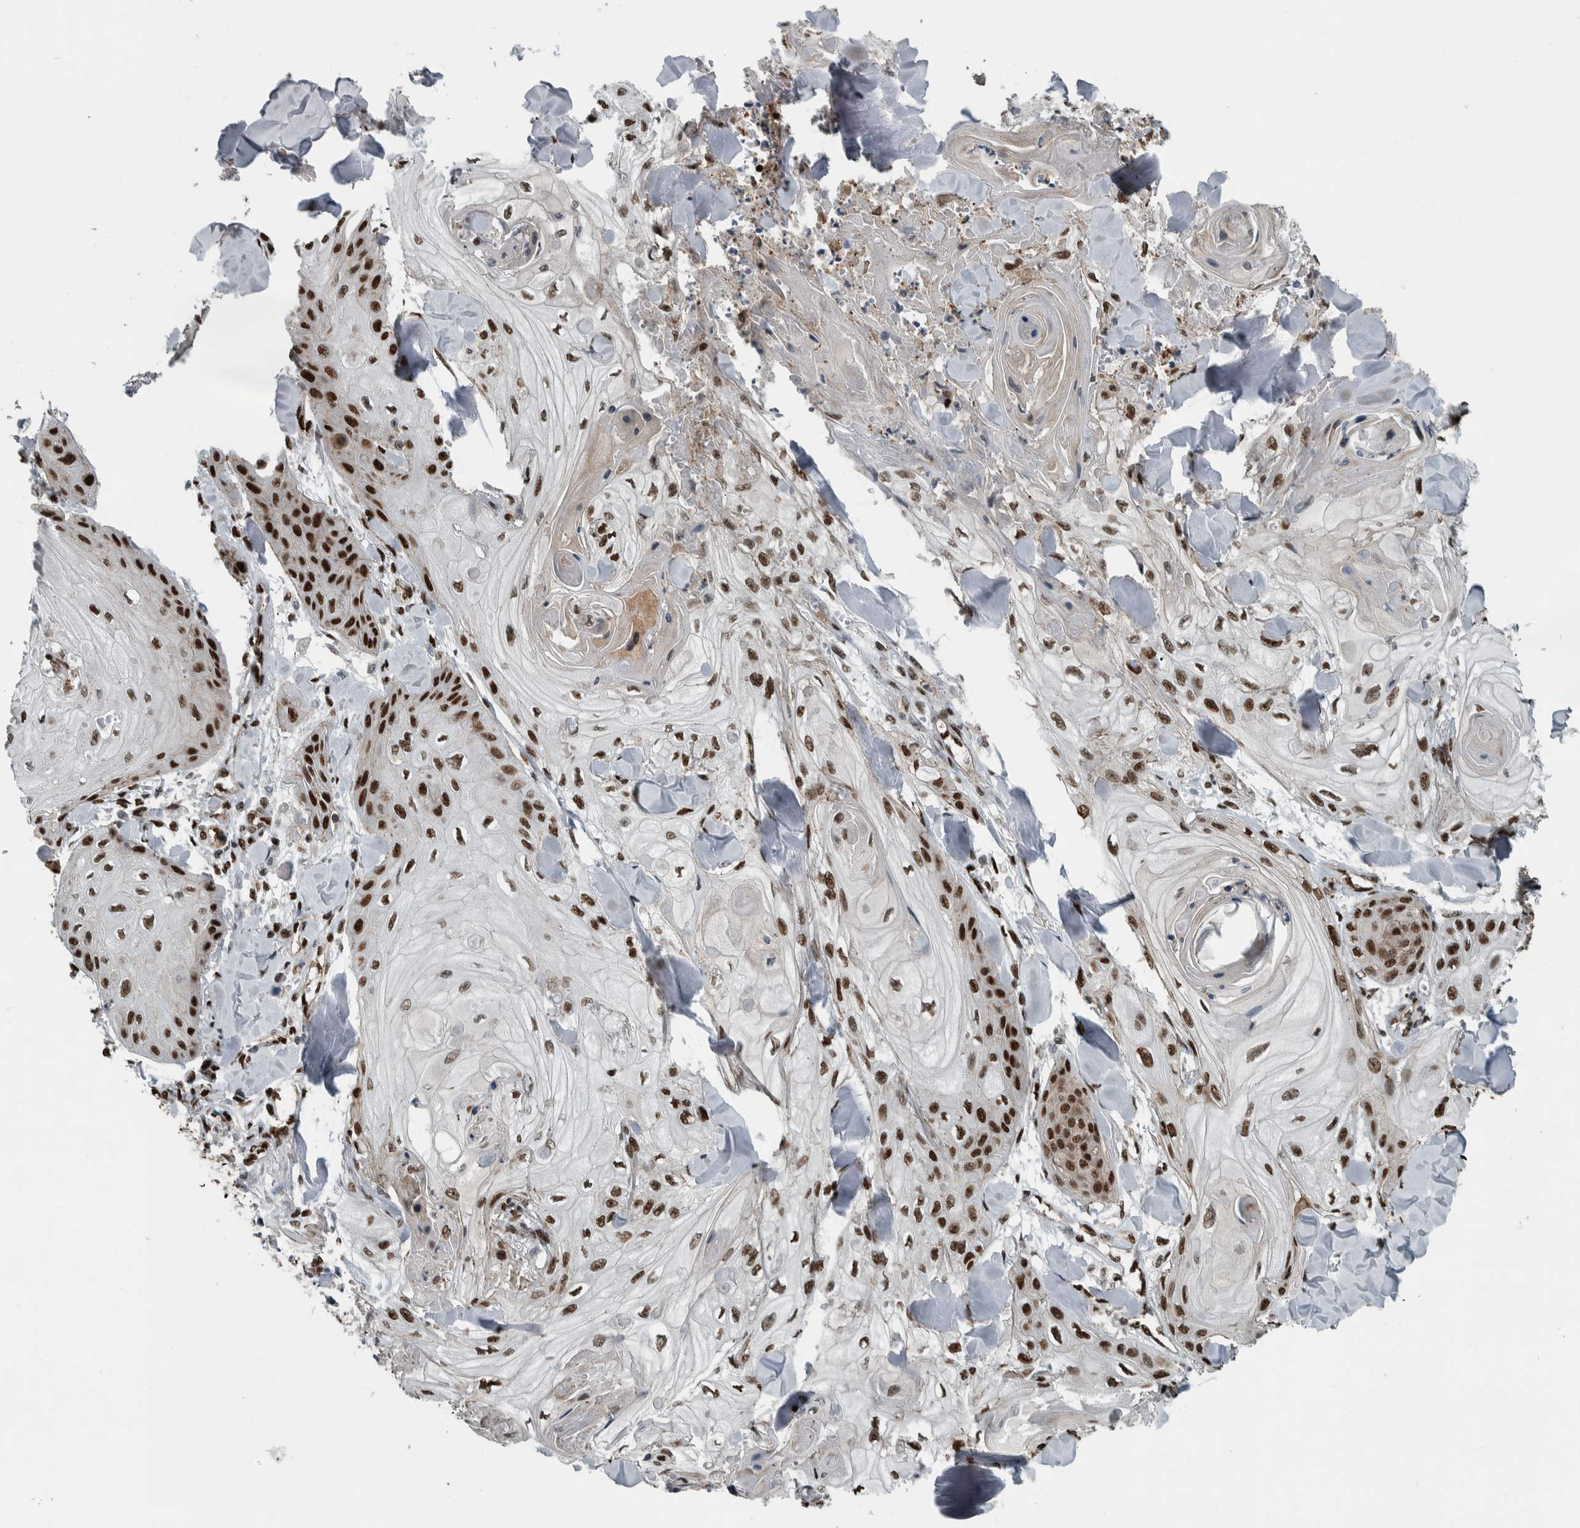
{"staining": {"intensity": "strong", "quantity": ">75%", "location": "nuclear"}, "tissue": "skin cancer", "cell_type": "Tumor cells", "image_type": "cancer", "snomed": [{"axis": "morphology", "description": "Squamous cell carcinoma, NOS"}, {"axis": "topography", "description": "Skin"}], "caption": "Immunohistochemistry (IHC) image of human skin squamous cell carcinoma stained for a protein (brown), which reveals high levels of strong nuclear expression in about >75% of tumor cells.", "gene": "FAM135B", "patient": {"sex": "male", "age": 74}}